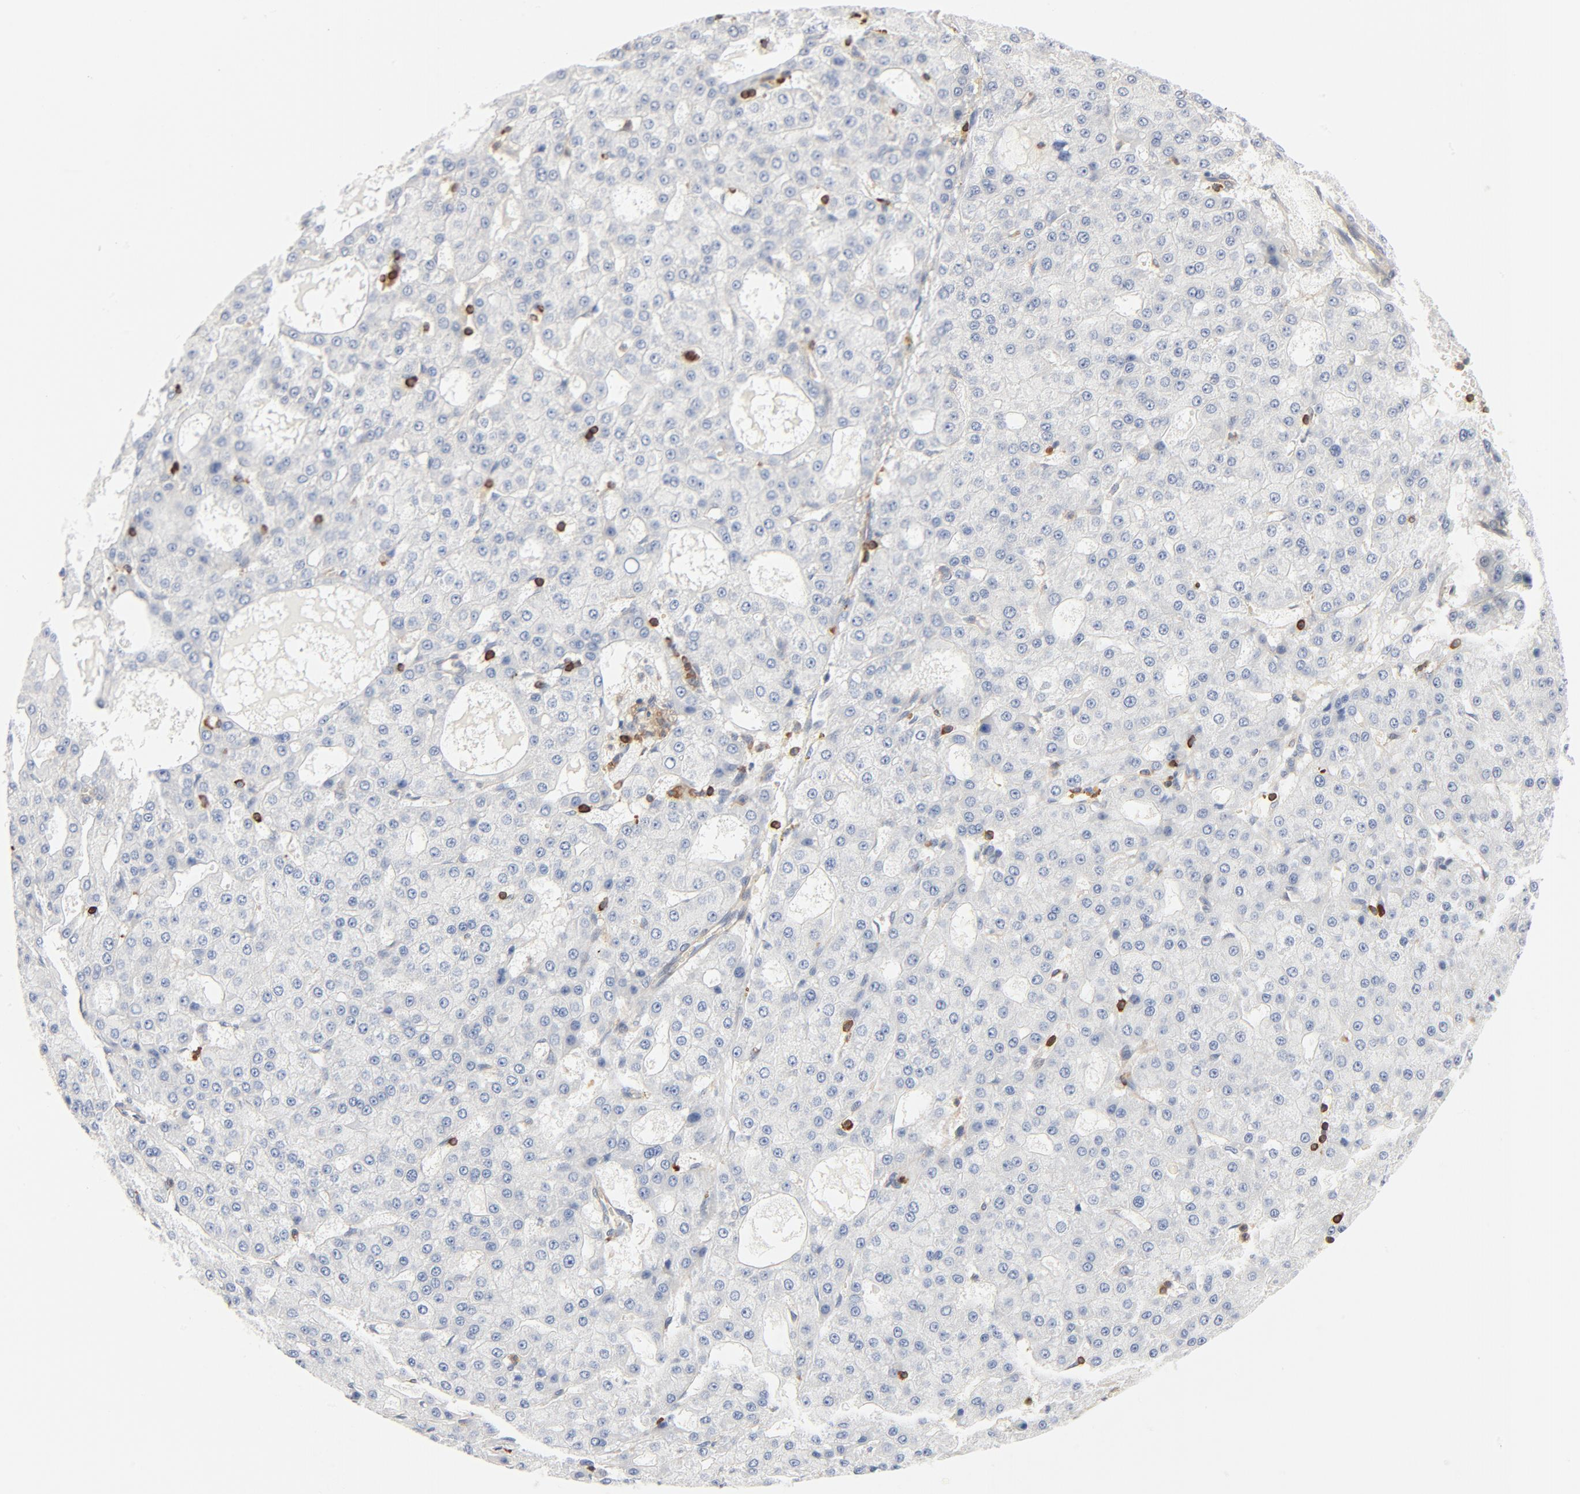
{"staining": {"intensity": "negative", "quantity": "none", "location": "none"}, "tissue": "liver cancer", "cell_type": "Tumor cells", "image_type": "cancer", "snomed": [{"axis": "morphology", "description": "Carcinoma, Hepatocellular, NOS"}, {"axis": "topography", "description": "Liver"}], "caption": "DAB immunohistochemical staining of human liver cancer exhibits no significant staining in tumor cells. Brightfield microscopy of immunohistochemistry (IHC) stained with DAB (3,3'-diaminobenzidine) (brown) and hematoxylin (blue), captured at high magnification.", "gene": "SH3KBP1", "patient": {"sex": "male", "age": 47}}